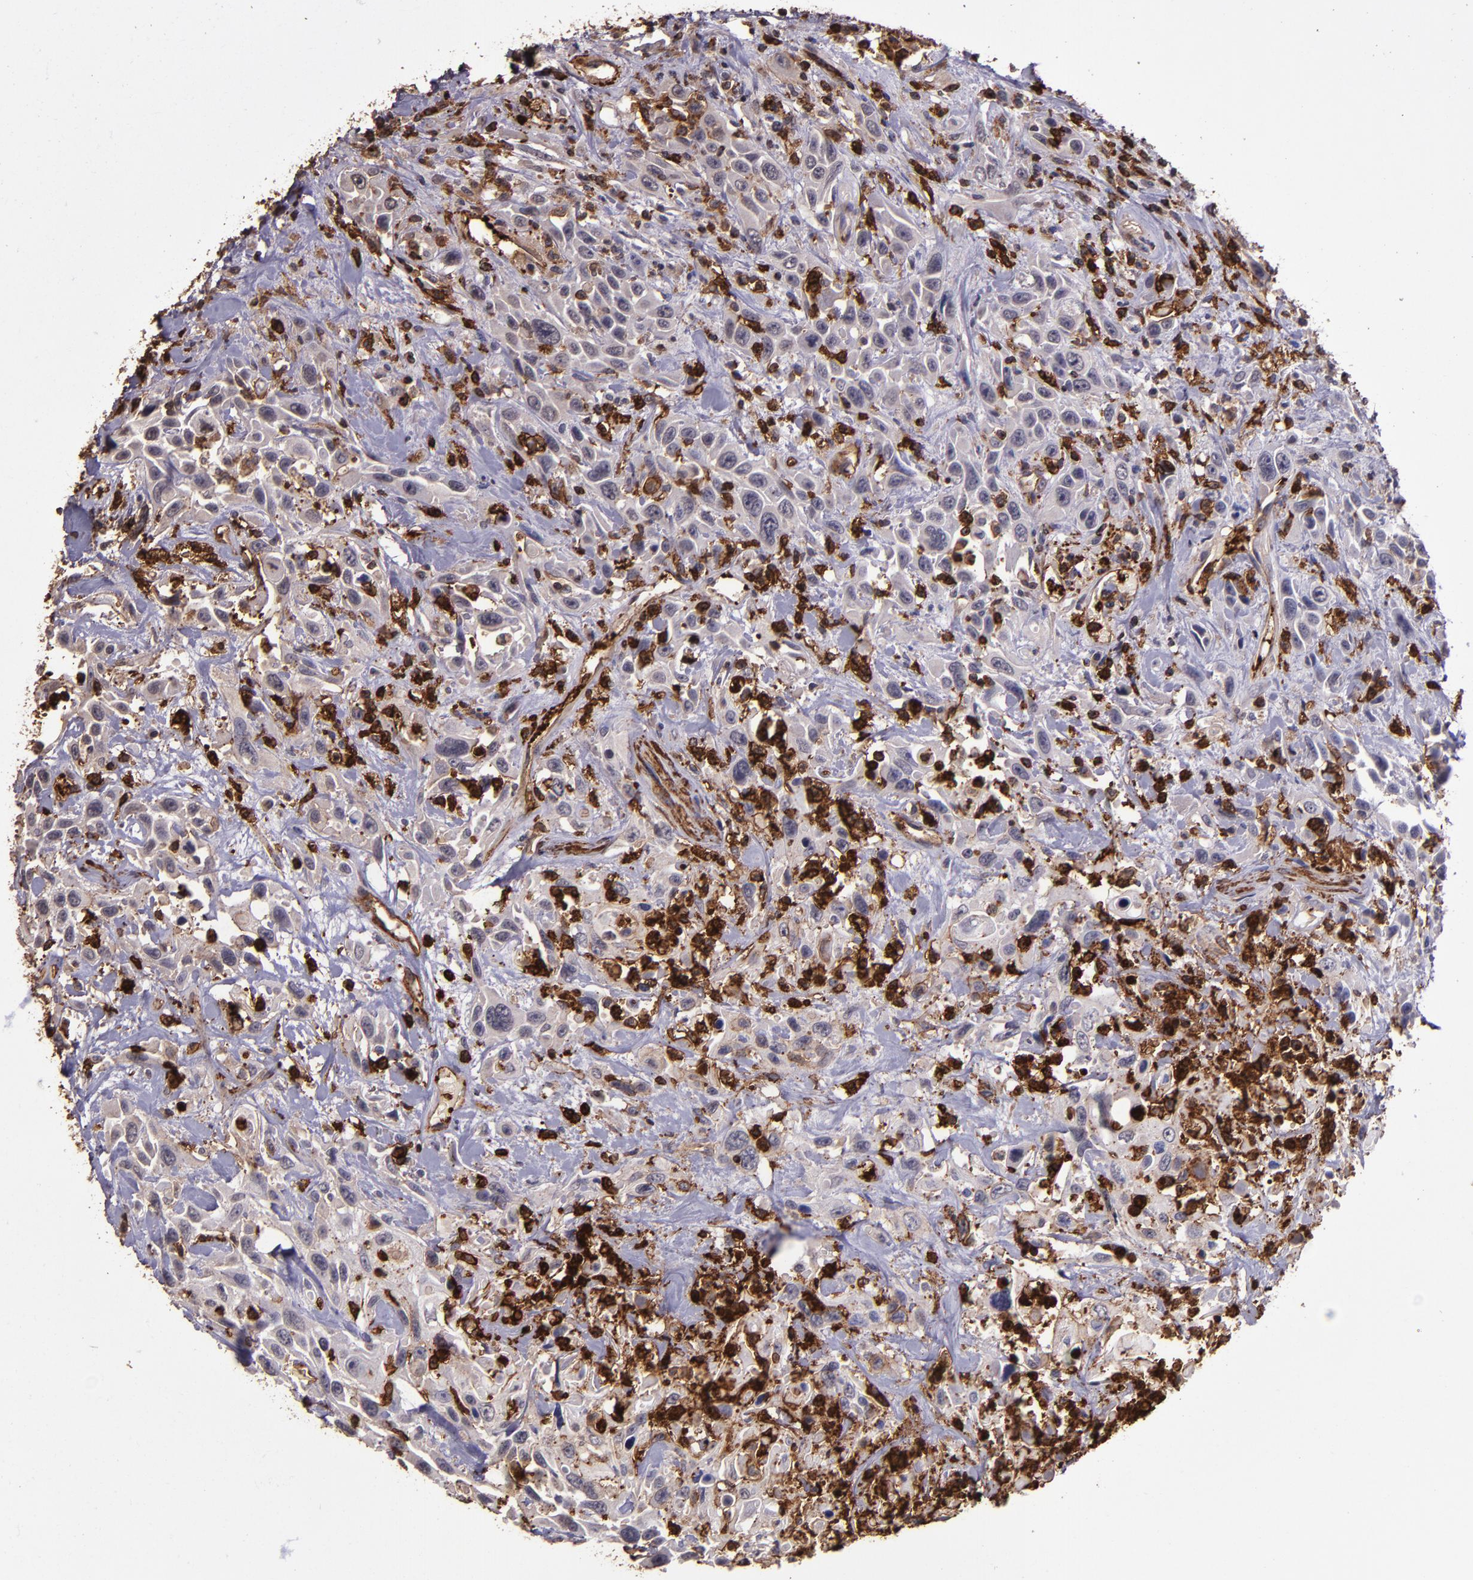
{"staining": {"intensity": "negative", "quantity": "none", "location": "none"}, "tissue": "urothelial cancer", "cell_type": "Tumor cells", "image_type": "cancer", "snomed": [{"axis": "morphology", "description": "Urothelial carcinoma, High grade"}, {"axis": "topography", "description": "Urinary bladder"}], "caption": "Urothelial cancer was stained to show a protein in brown. There is no significant positivity in tumor cells.", "gene": "SLC2A3", "patient": {"sex": "female", "age": 84}}